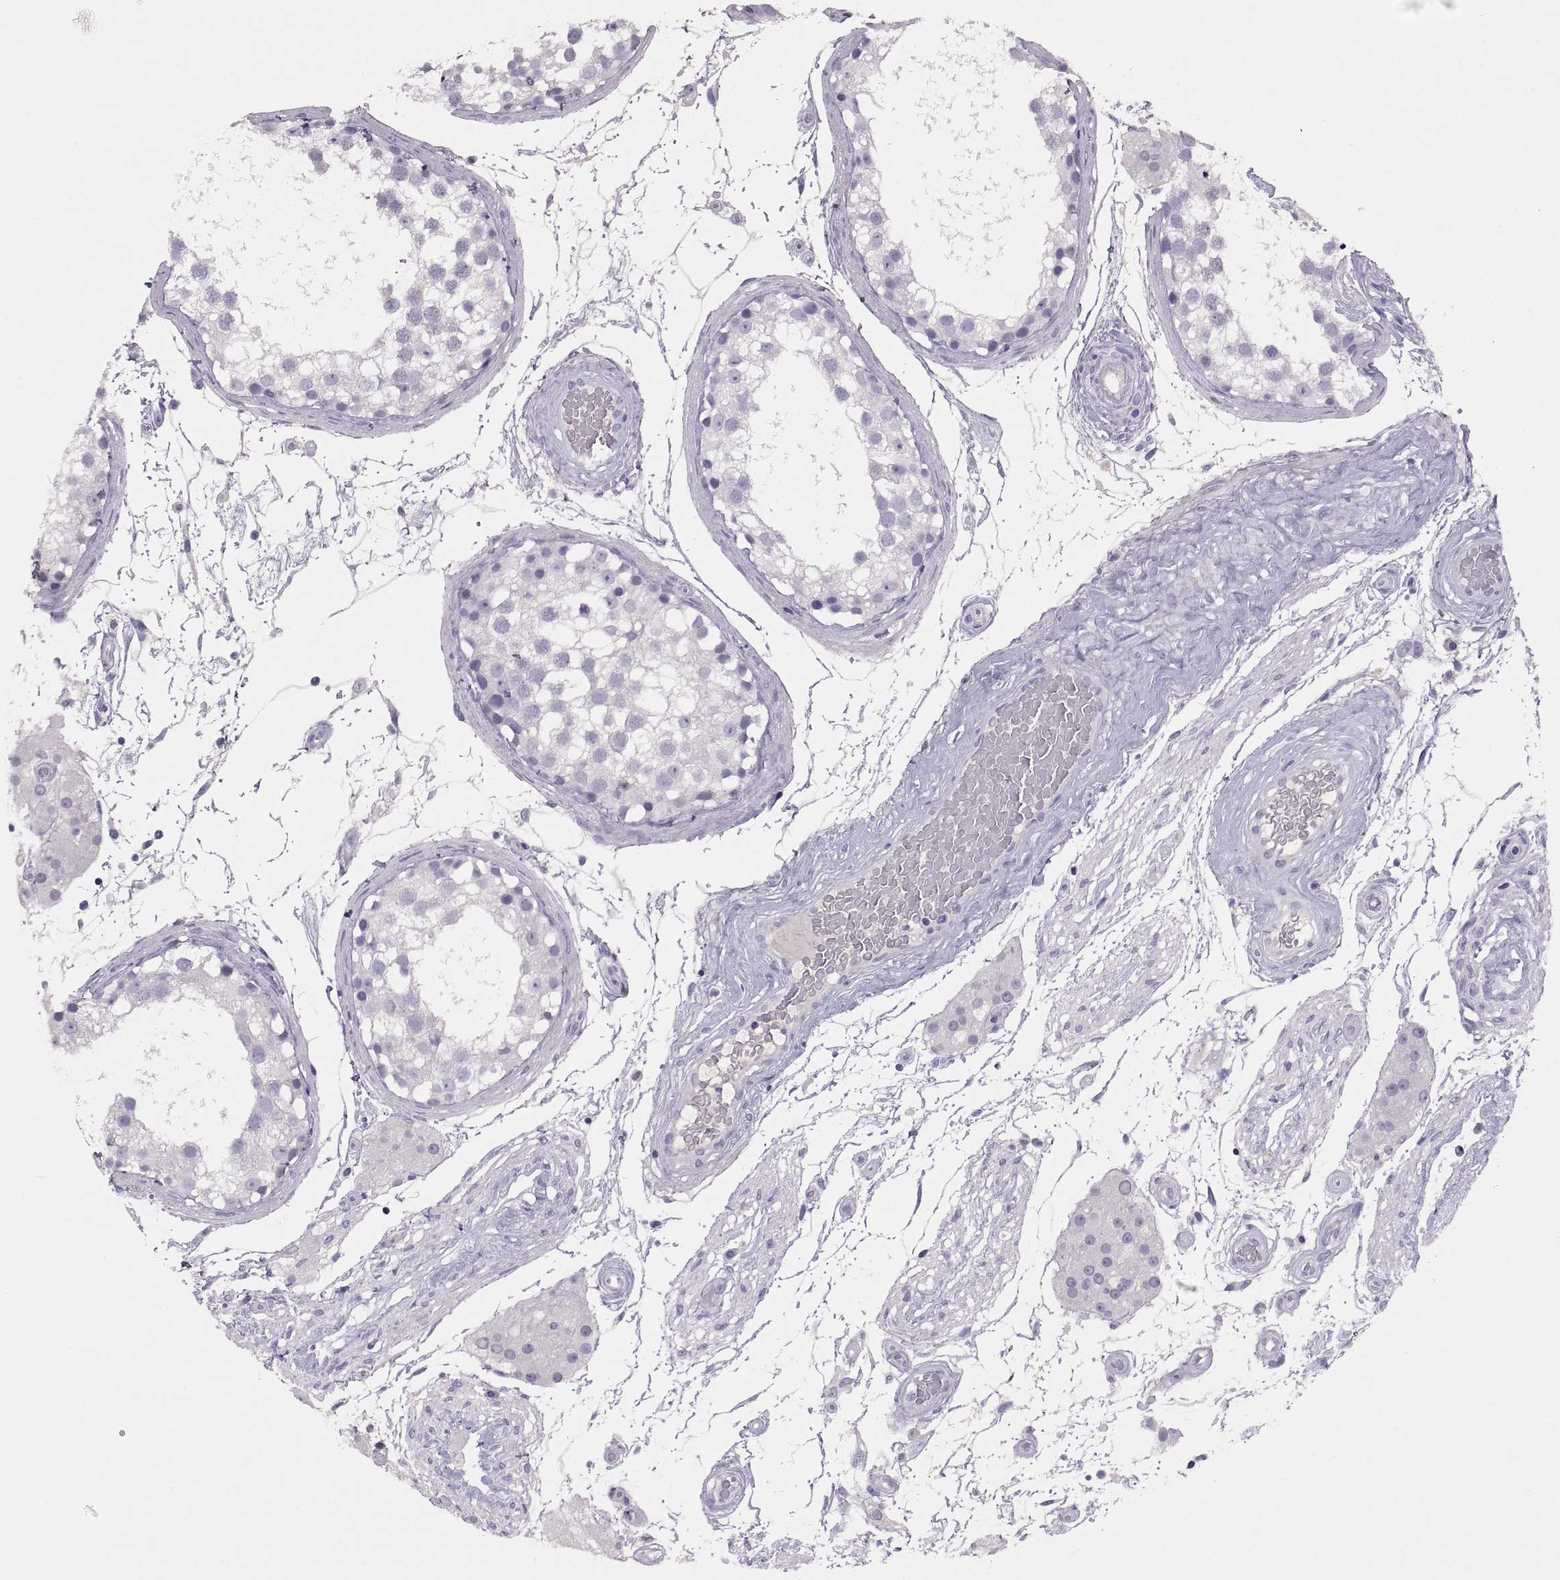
{"staining": {"intensity": "negative", "quantity": "none", "location": "none"}, "tissue": "testis", "cell_type": "Cells in seminiferous ducts", "image_type": "normal", "snomed": [{"axis": "morphology", "description": "Normal tissue, NOS"}, {"axis": "morphology", "description": "Seminoma, NOS"}, {"axis": "topography", "description": "Testis"}], "caption": "Histopathology image shows no protein positivity in cells in seminiferous ducts of normal testis.", "gene": "TBX19", "patient": {"sex": "male", "age": 65}}